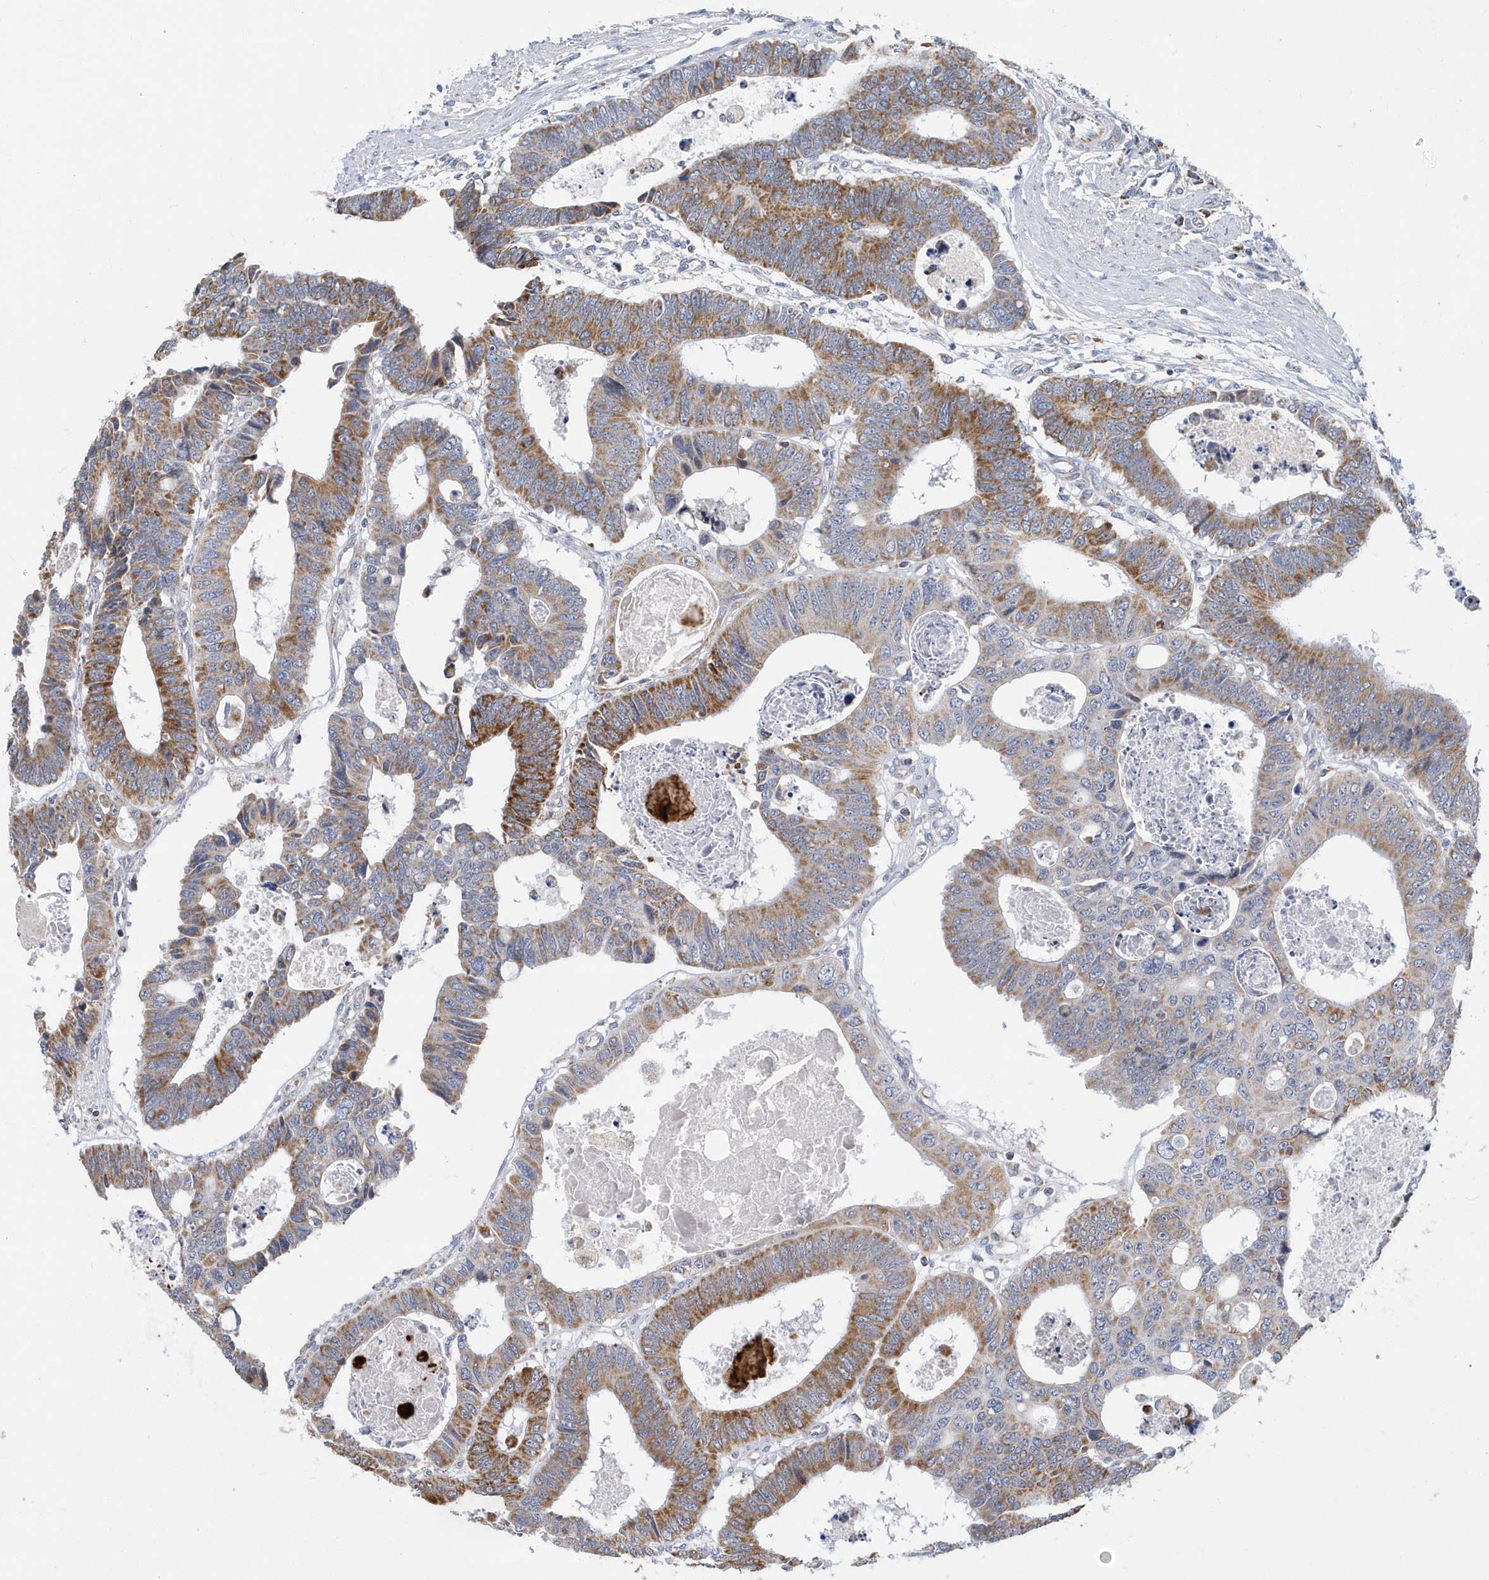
{"staining": {"intensity": "moderate", "quantity": ">75%", "location": "cytoplasmic/membranous"}, "tissue": "colorectal cancer", "cell_type": "Tumor cells", "image_type": "cancer", "snomed": [{"axis": "morphology", "description": "Adenocarcinoma, NOS"}, {"axis": "topography", "description": "Rectum"}], "caption": "This histopathology image reveals IHC staining of colorectal cancer, with medium moderate cytoplasmic/membranous positivity in approximately >75% of tumor cells.", "gene": "VWA5B2", "patient": {"sex": "male", "age": 84}}